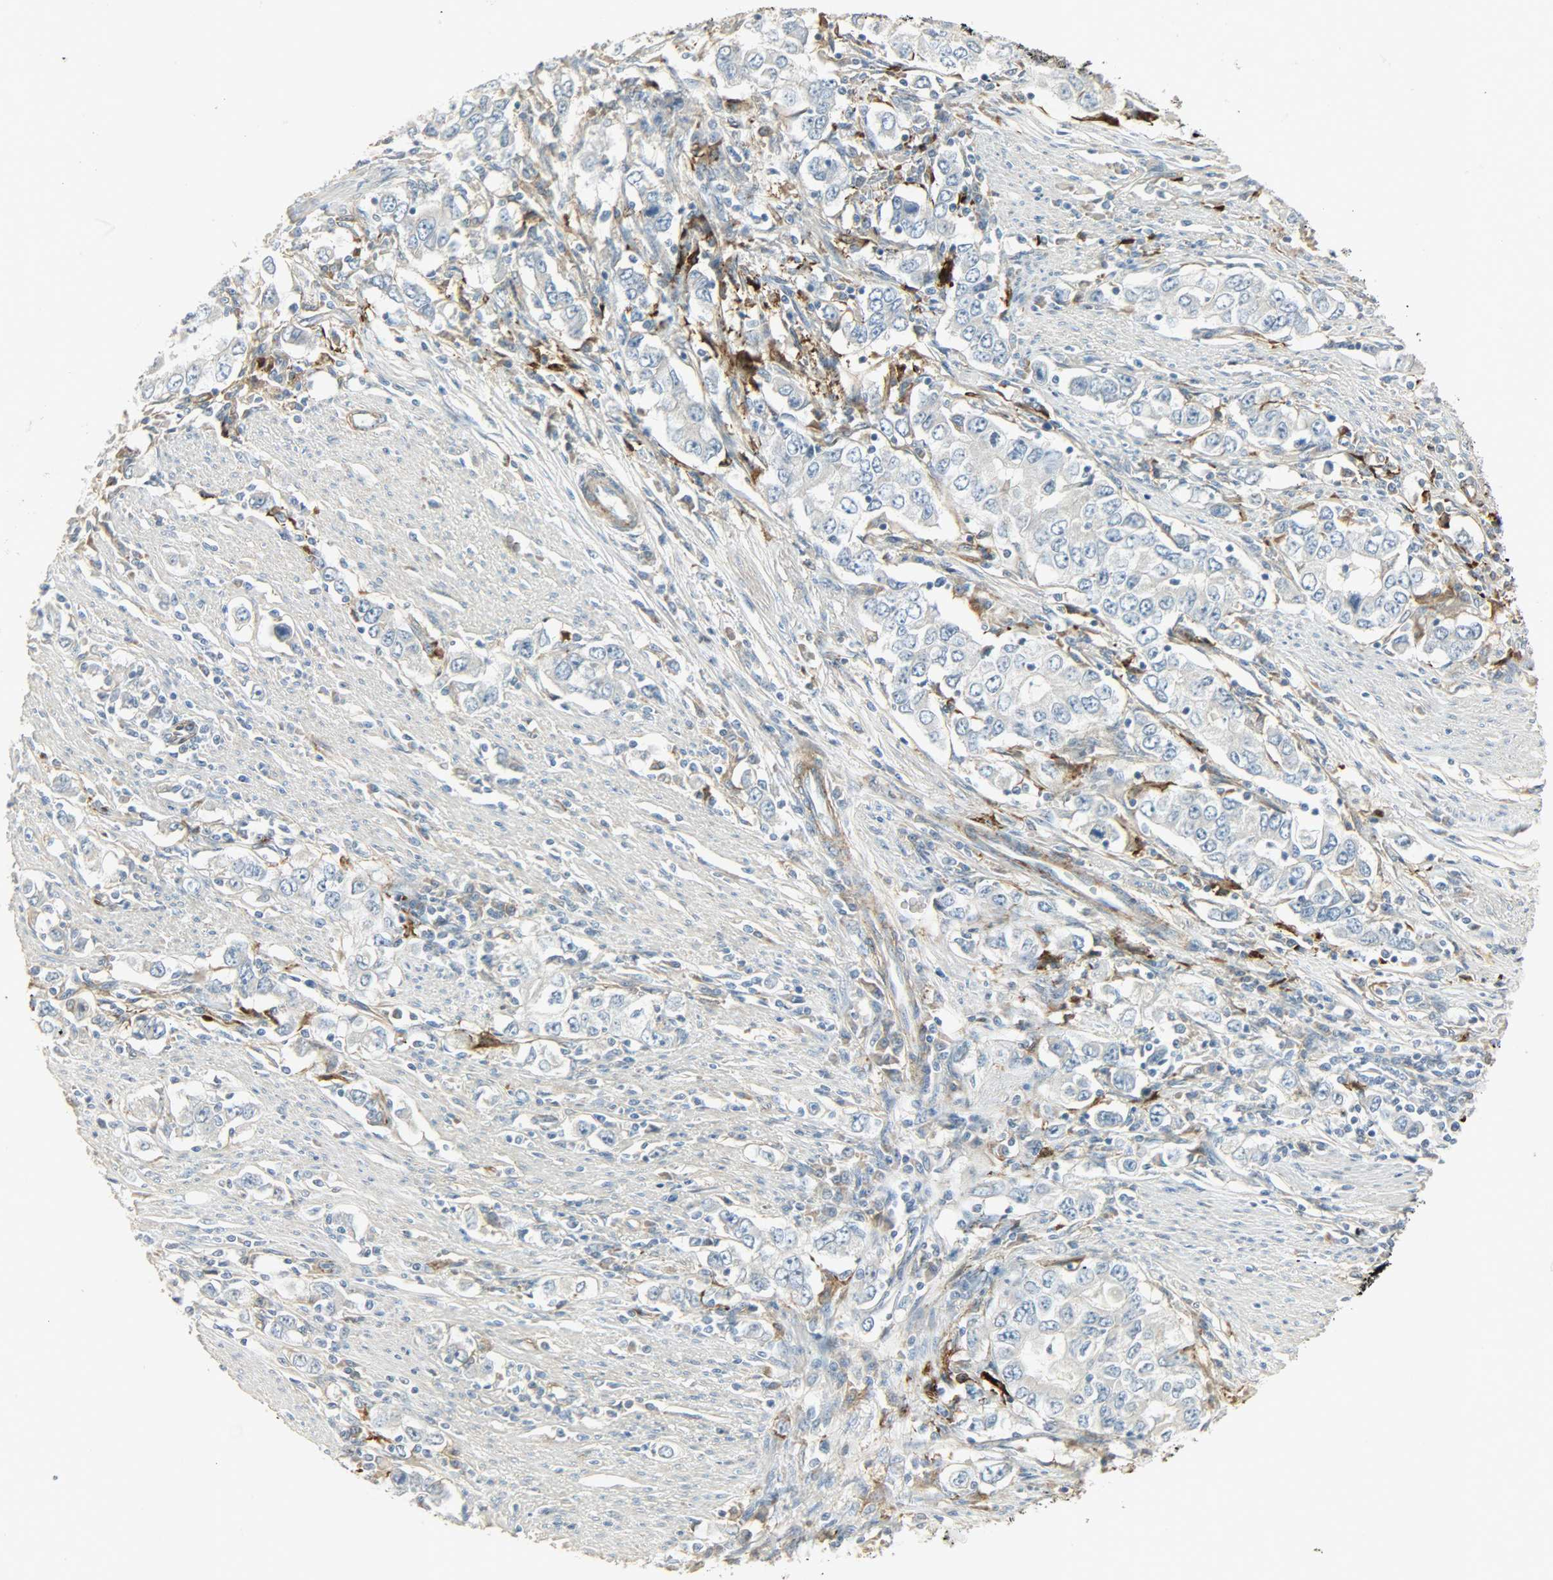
{"staining": {"intensity": "negative", "quantity": "none", "location": "none"}, "tissue": "stomach cancer", "cell_type": "Tumor cells", "image_type": "cancer", "snomed": [{"axis": "morphology", "description": "Adenocarcinoma, NOS"}, {"axis": "topography", "description": "Stomach, lower"}], "caption": "Tumor cells are negative for brown protein staining in adenocarcinoma (stomach). (DAB IHC visualized using brightfield microscopy, high magnification).", "gene": "ENPEP", "patient": {"sex": "female", "age": 72}}